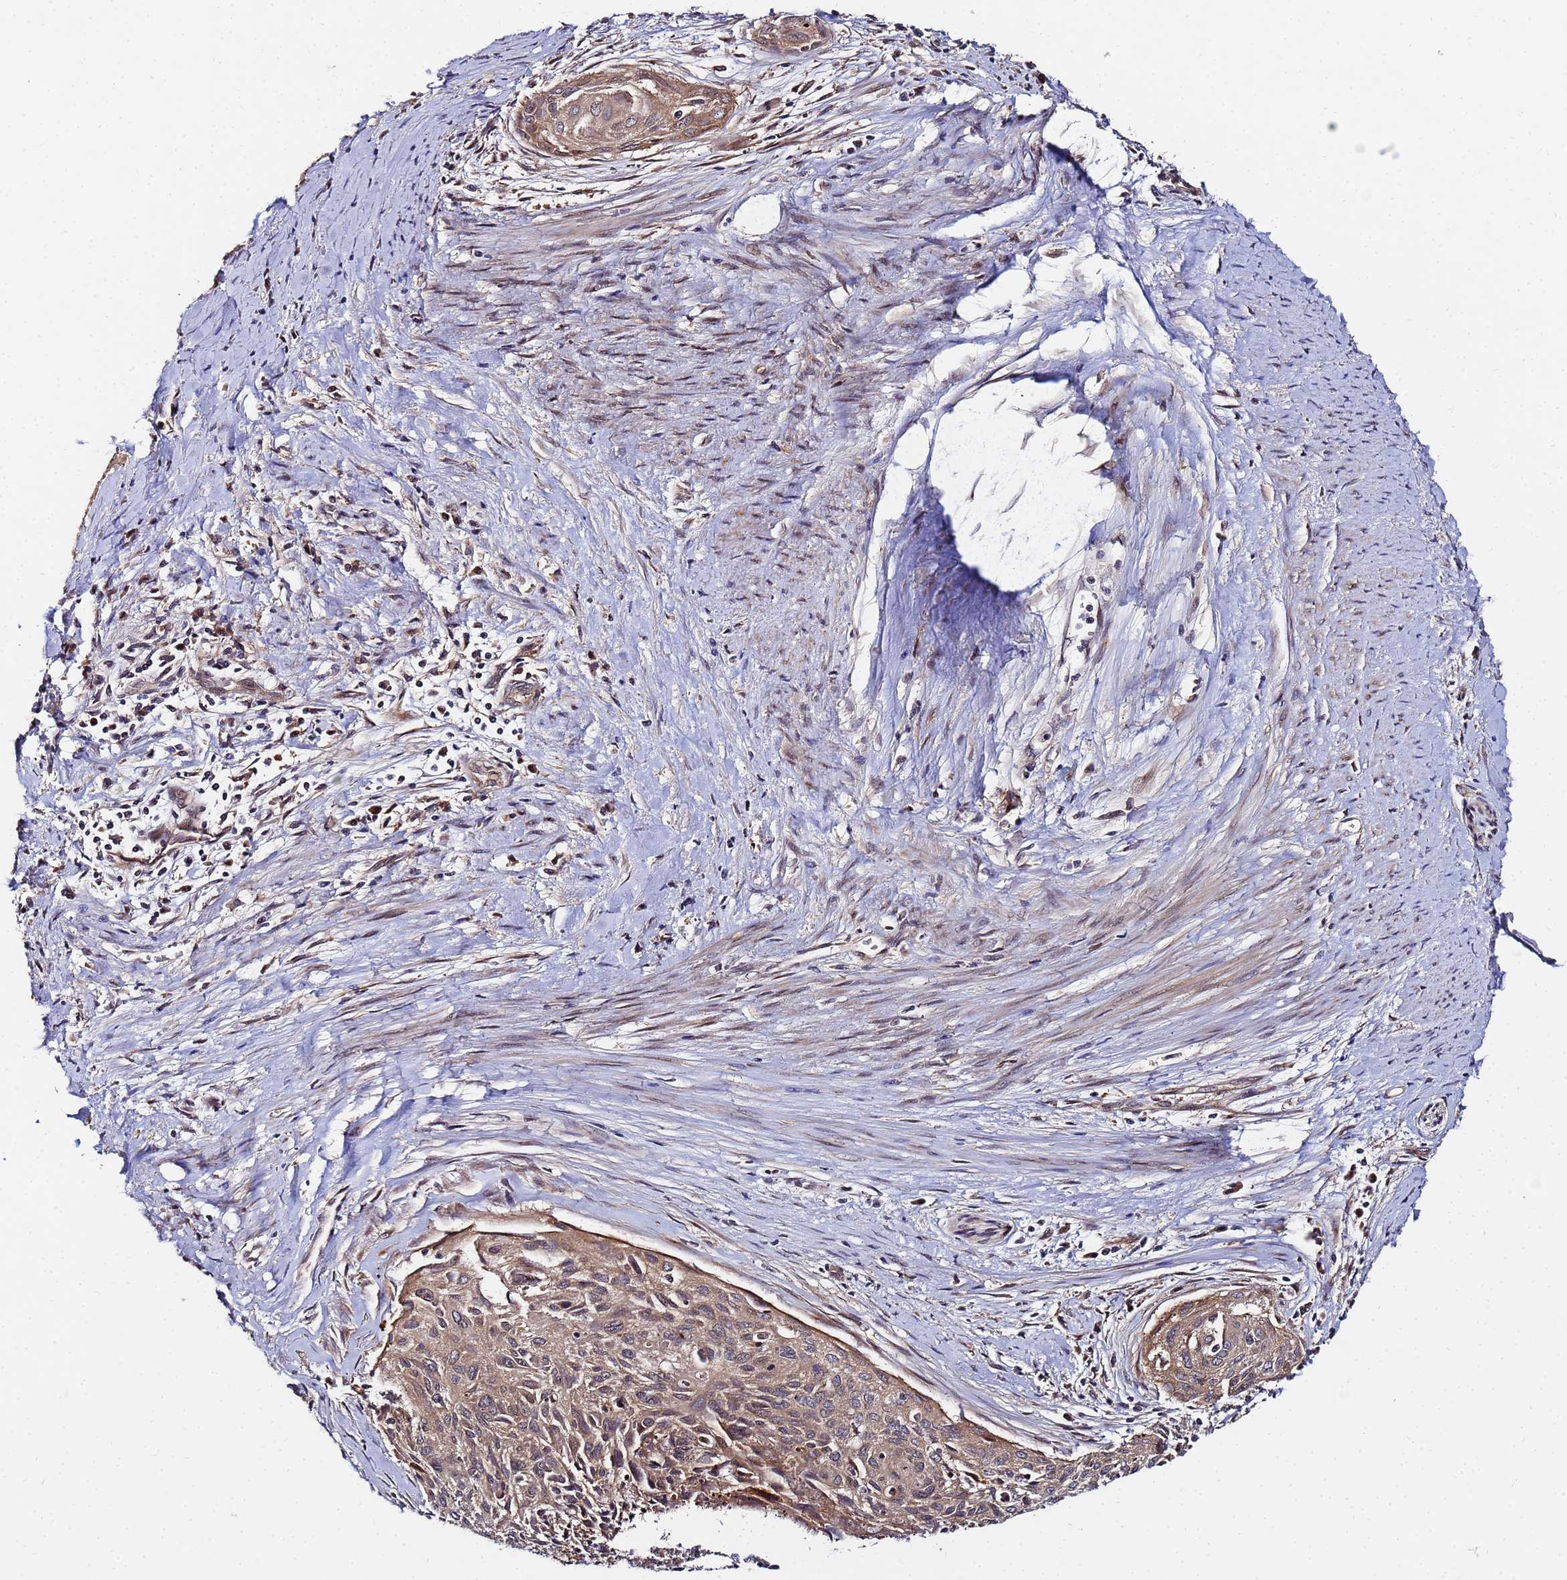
{"staining": {"intensity": "moderate", "quantity": ">75%", "location": "cytoplasmic/membranous"}, "tissue": "cervical cancer", "cell_type": "Tumor cells", "image_type": "cancer", "snomed": [{"axis": "morphology", "description": "Squamous cell carcinoma, NOS"}, {"axis": "topography", "description": "Cervix"}], "caption": "Cervical cancer (squamous cell carcinoma) stained for a protein demonstrates moderate cytoplasmic/membranous positivity in tumor cells. The protein is stained brown, and the nuclei are stained in blue (DAB IHC with brightfield microscopy, high magnification).", "gene": "UNC93B1", "patient": {"sex": "female", "age": 55}}